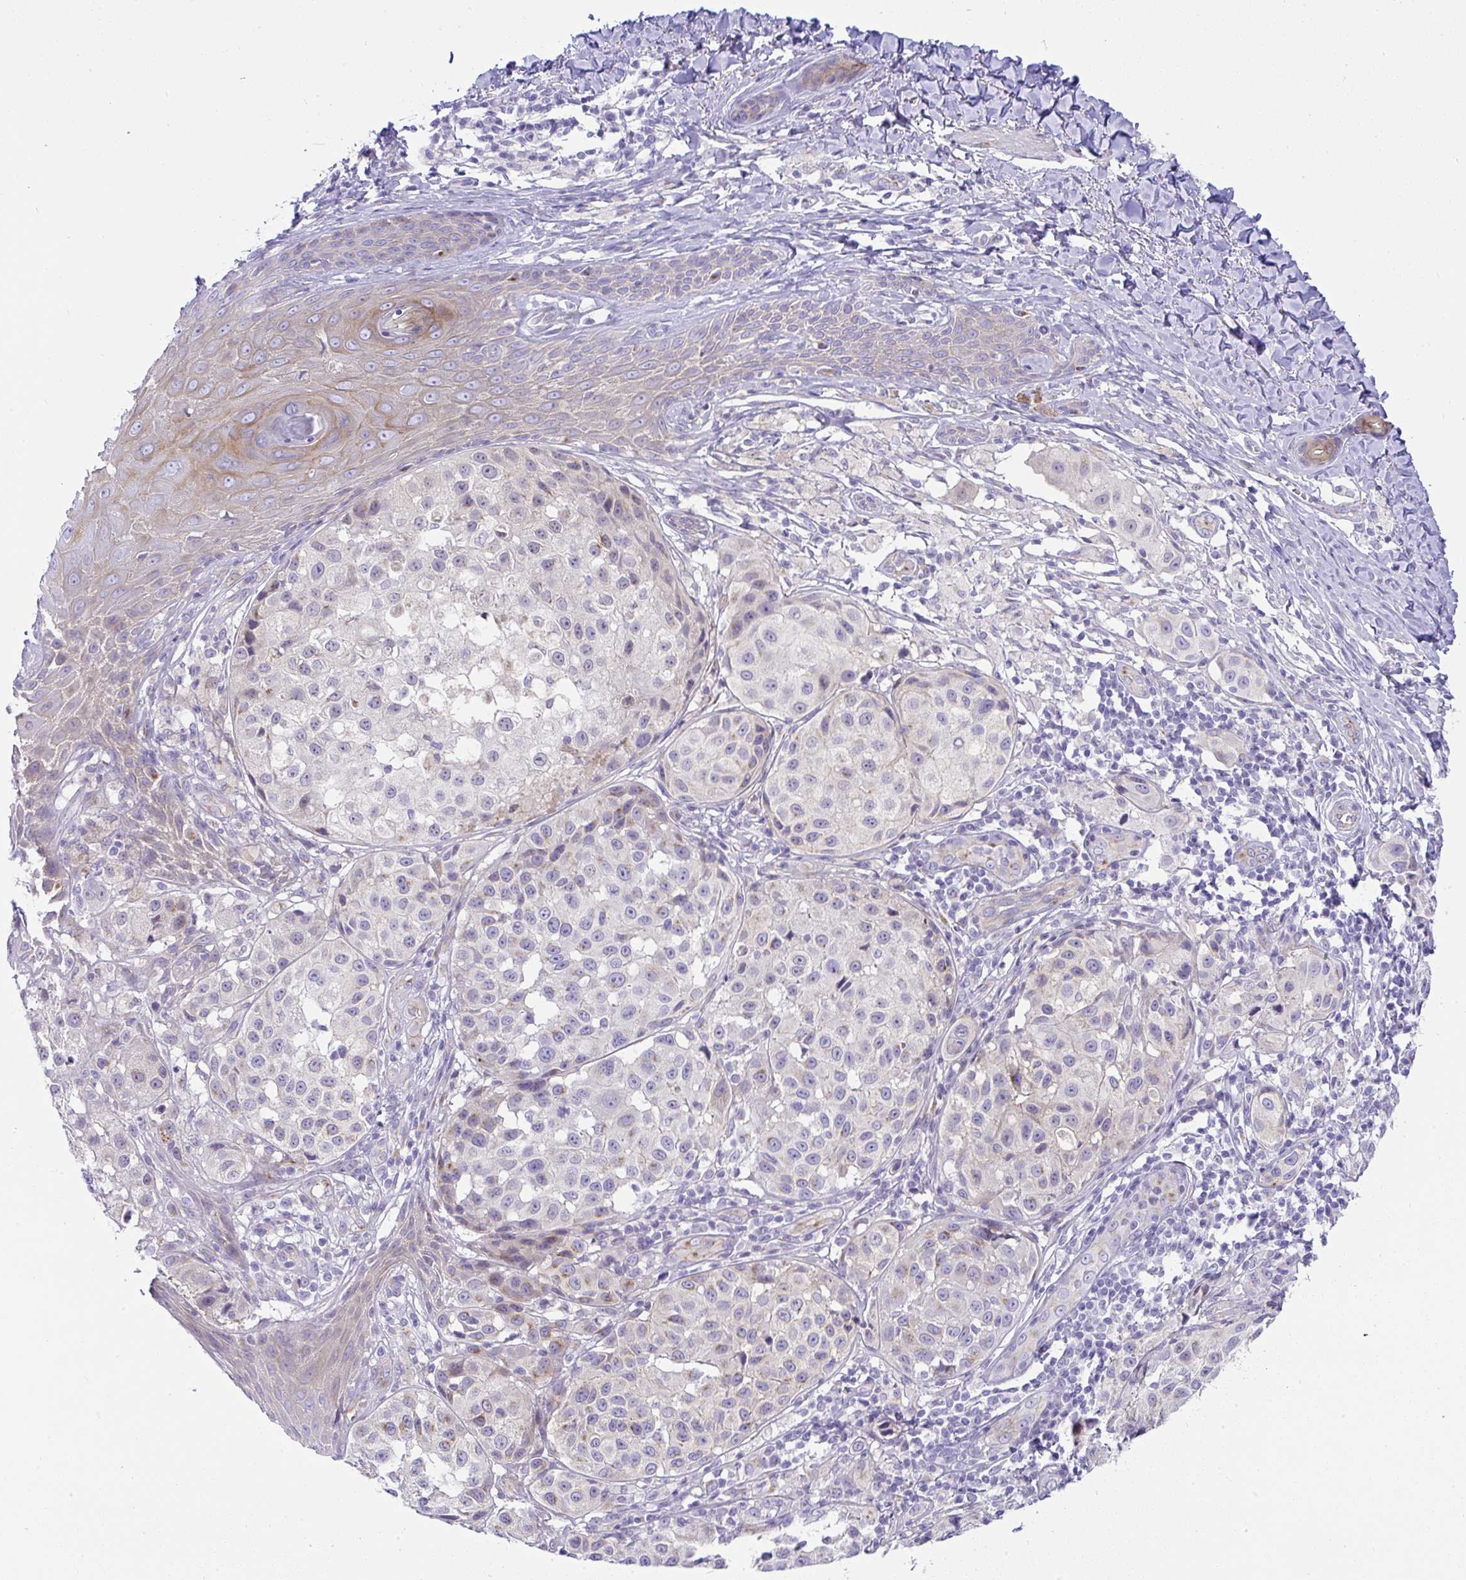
{"staining": {"intensity": "negative", "quantity": "none", "location": "none"}, "tissue": "melanoma", "cell_type": "Tumor cells", "image_type": "cancer", "snomed": [{"axis": "morphology", "description": "Malignant melanoma, NOS"}, {"axis": "topography", "description": "Skin"}], "caption": "Tumor cells show no significant protein staining in melanoma.", "gene": "FAM177A1", "patient": {"sex": "male", "age": 39}}